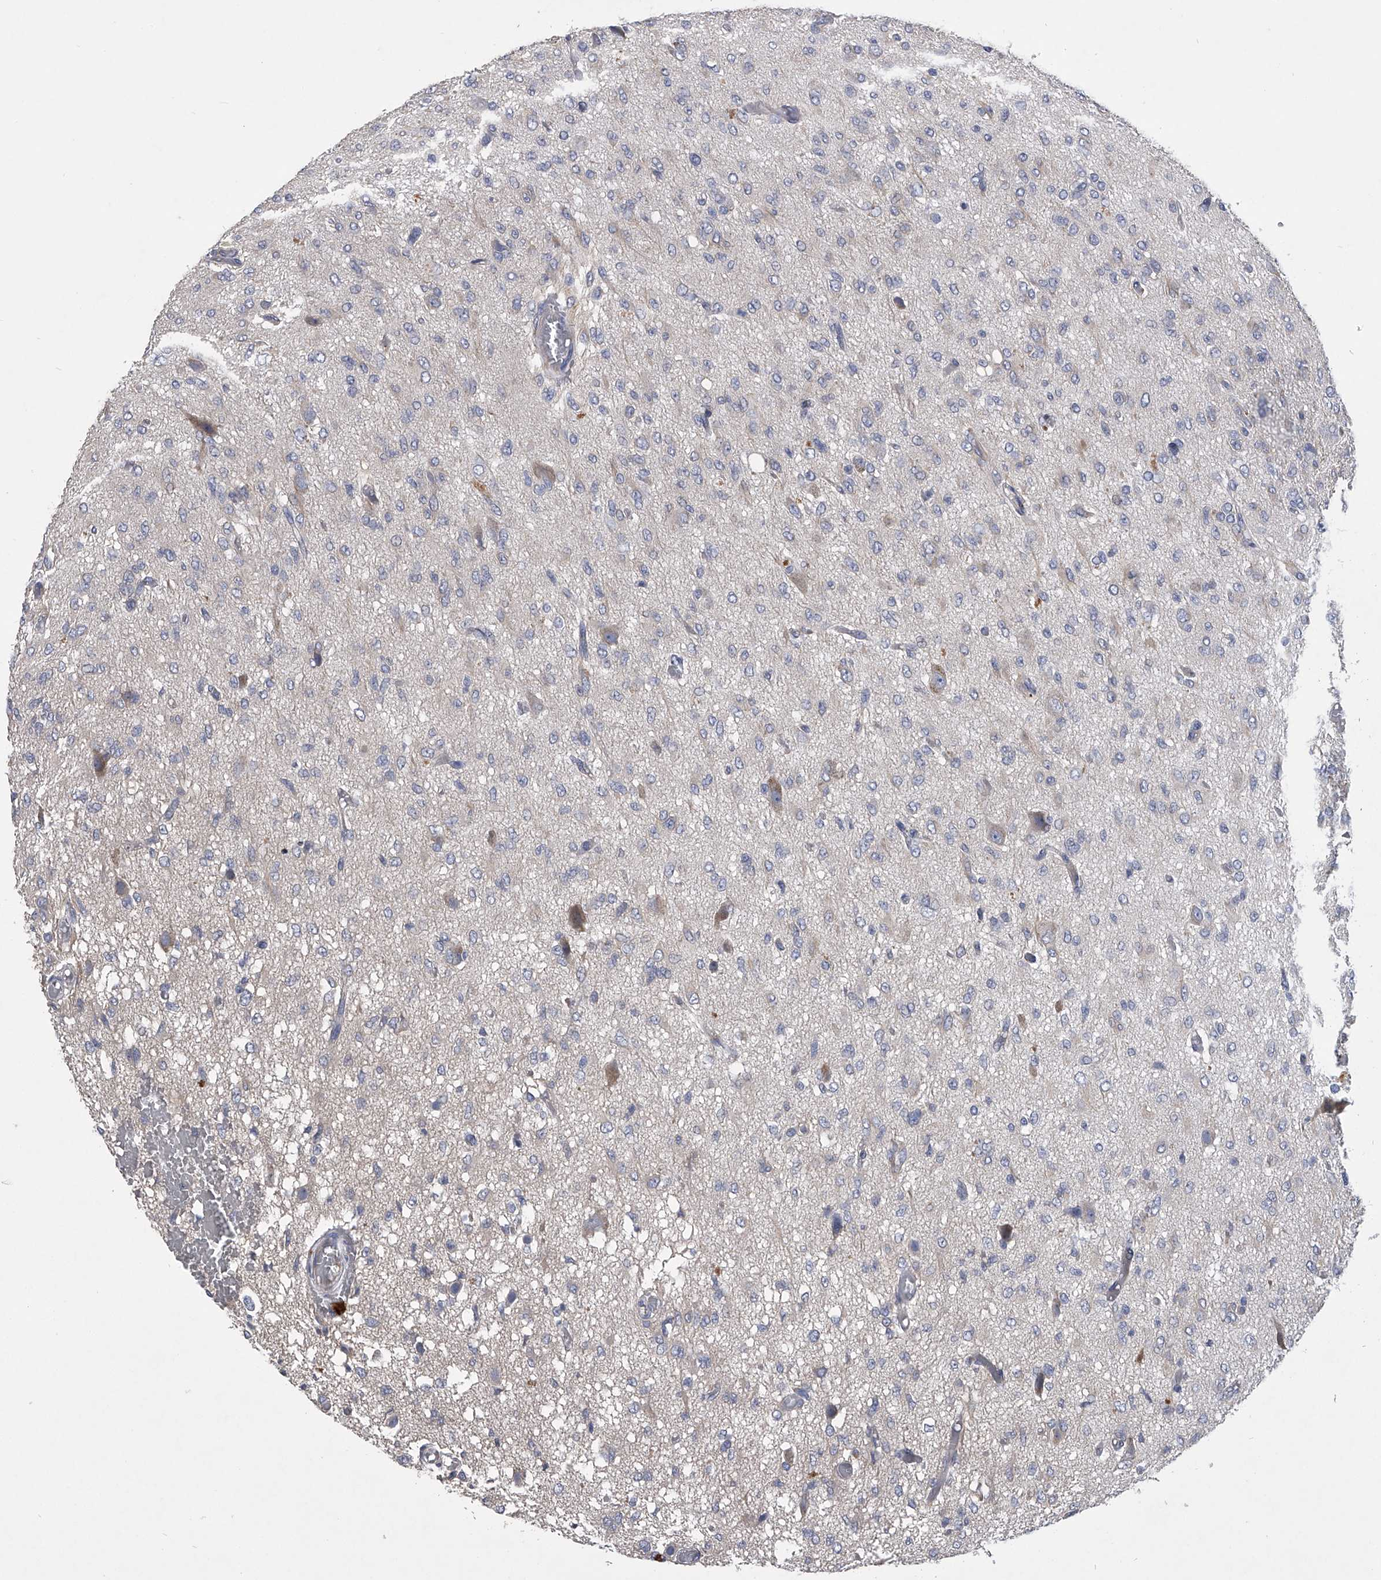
{"staining": {"intensity": "negative", "quantity": "none", "location": "none"}, "tissue": "glioma", "cell_type": "Tumor cells", "image_type": "cancer", "snomed": [{"axis": "morphology", "description": "Glioma, malignant, High grade"}, {"axis": "topography", "description": "Brain"}], "caption": "An image of human glioma is negative for staining in tumor cells.", "gene": "CCR4", "patient": {"sex": "female", "age": 59}}